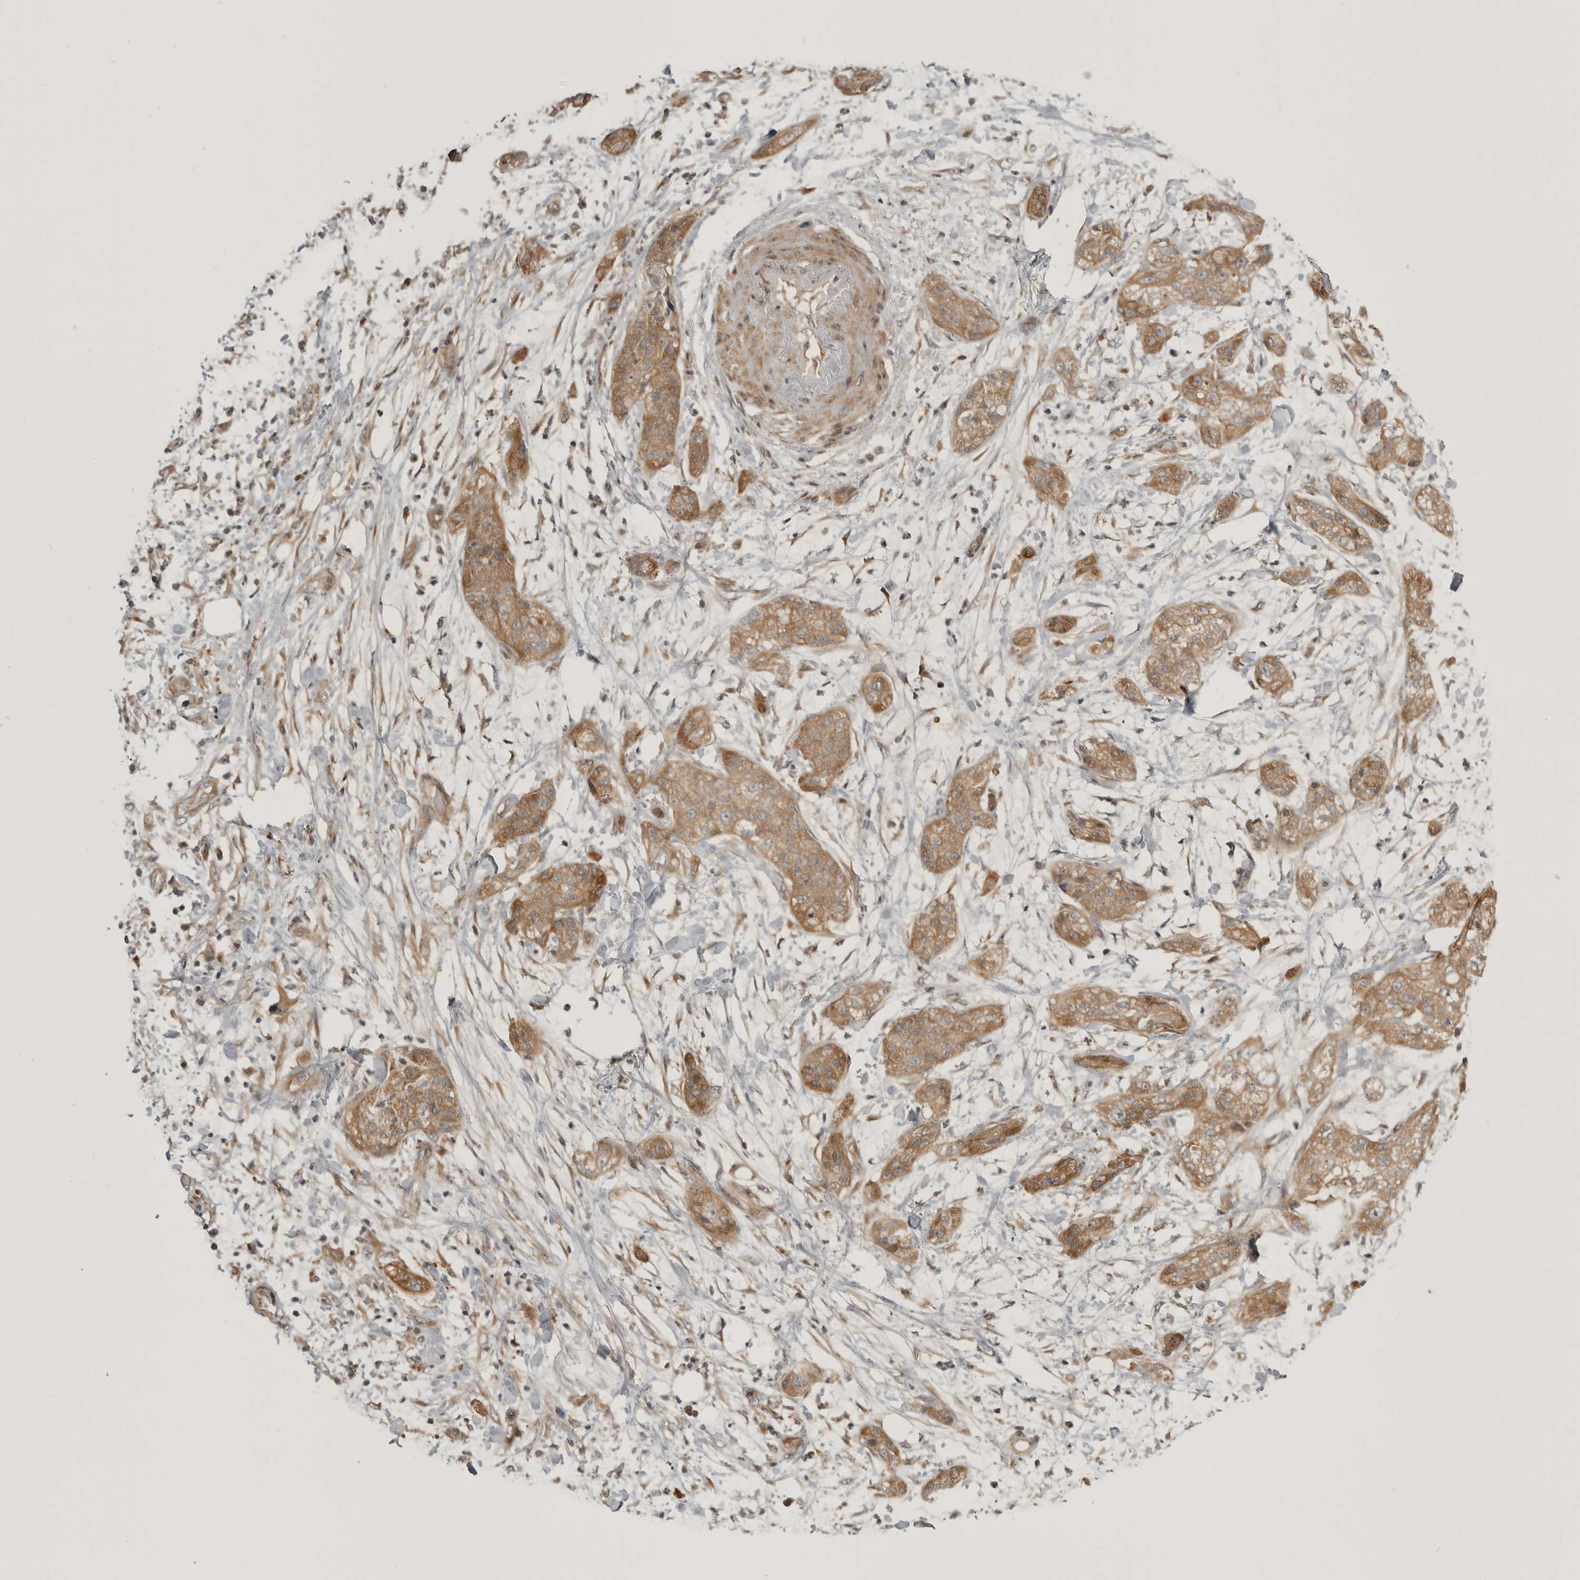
{"staining": {"intensity": "moderate", "quantity": ">75%", "location": "cytoplasmic/membranous"}, "tissue": "pancreatic cancer", "cell_type": "Tumor cells", "image_type": "cancer", "snomed": [{"axis": "morphology", "description": "Adenocarcinoma, NOS"}, {"axis": "topography", "description": "Pancreas"}], "caption": "Immunohistochemistry (IHC) micrograph of neoplastic tissue: pancreatic cancer (adenocarcinoma) stained using immunohistochemistry (IHC) shows medium levels of moderate protein expression localized specifically in the cytoplasmic/membranous of tumor cells, appearing as a cytoplasmic/membranous brown color.", "gene": "CUEDC1", "patient": {"sex": "female", "age": 78}}